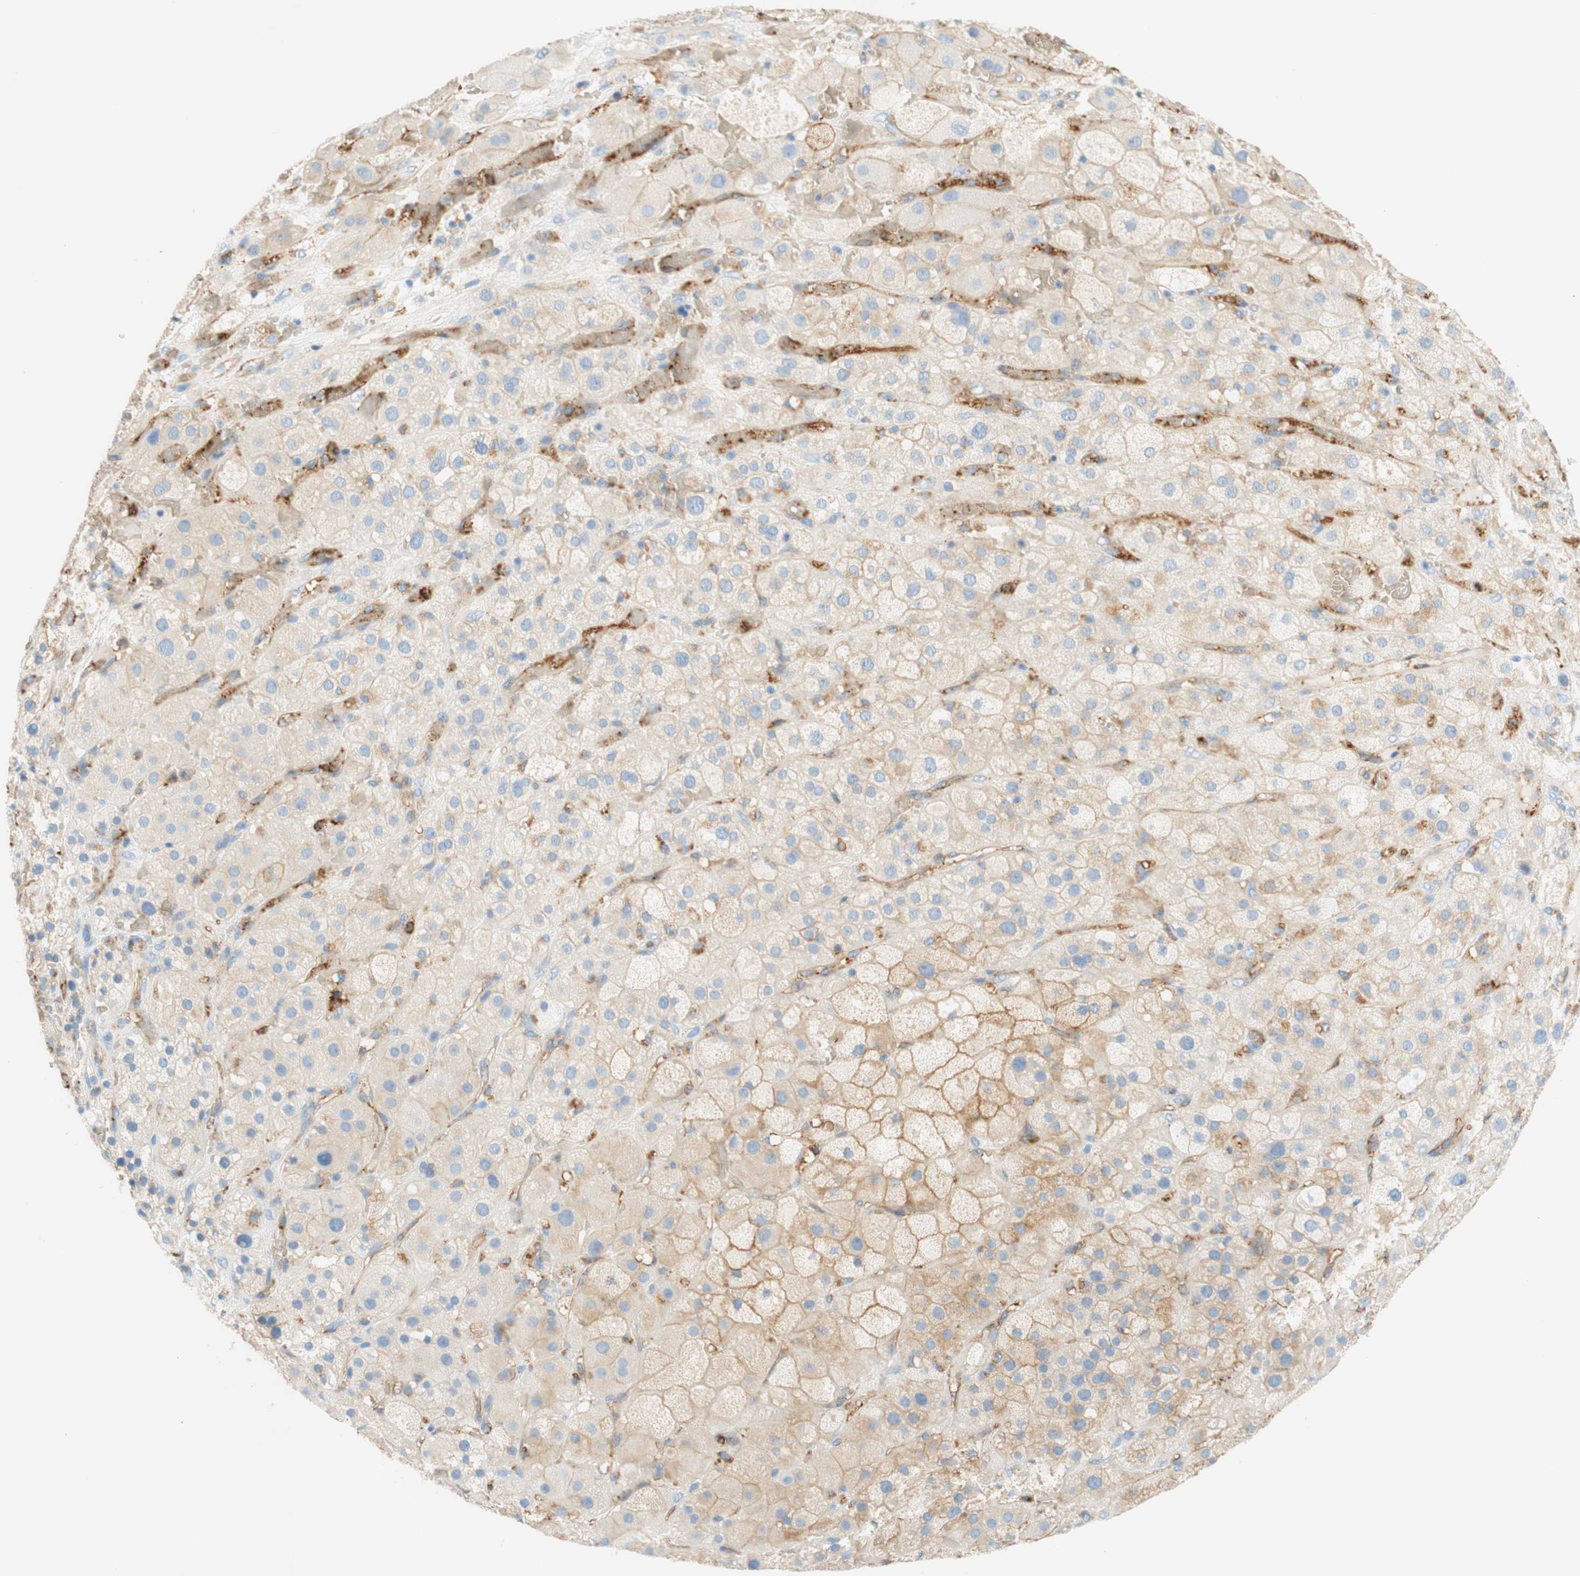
{"staining": {"intensity": "negative", "quantity": "none", "location": "none"}, "tissue": "adrenal gland", "cell_type": "Glandular cells", "image_type": "normal", "snomed": [{"axis": "morphology", "description": "Normal tissue, NOS"}, {"axis": "topography", "description": "Adrenal gland"}], "caption": "This is an IHC photomicrograph of benign adrenal gland. There is no expression in glandular cells.", "gene": "STOM", "patient": {"sex": "female", "age": 47}}